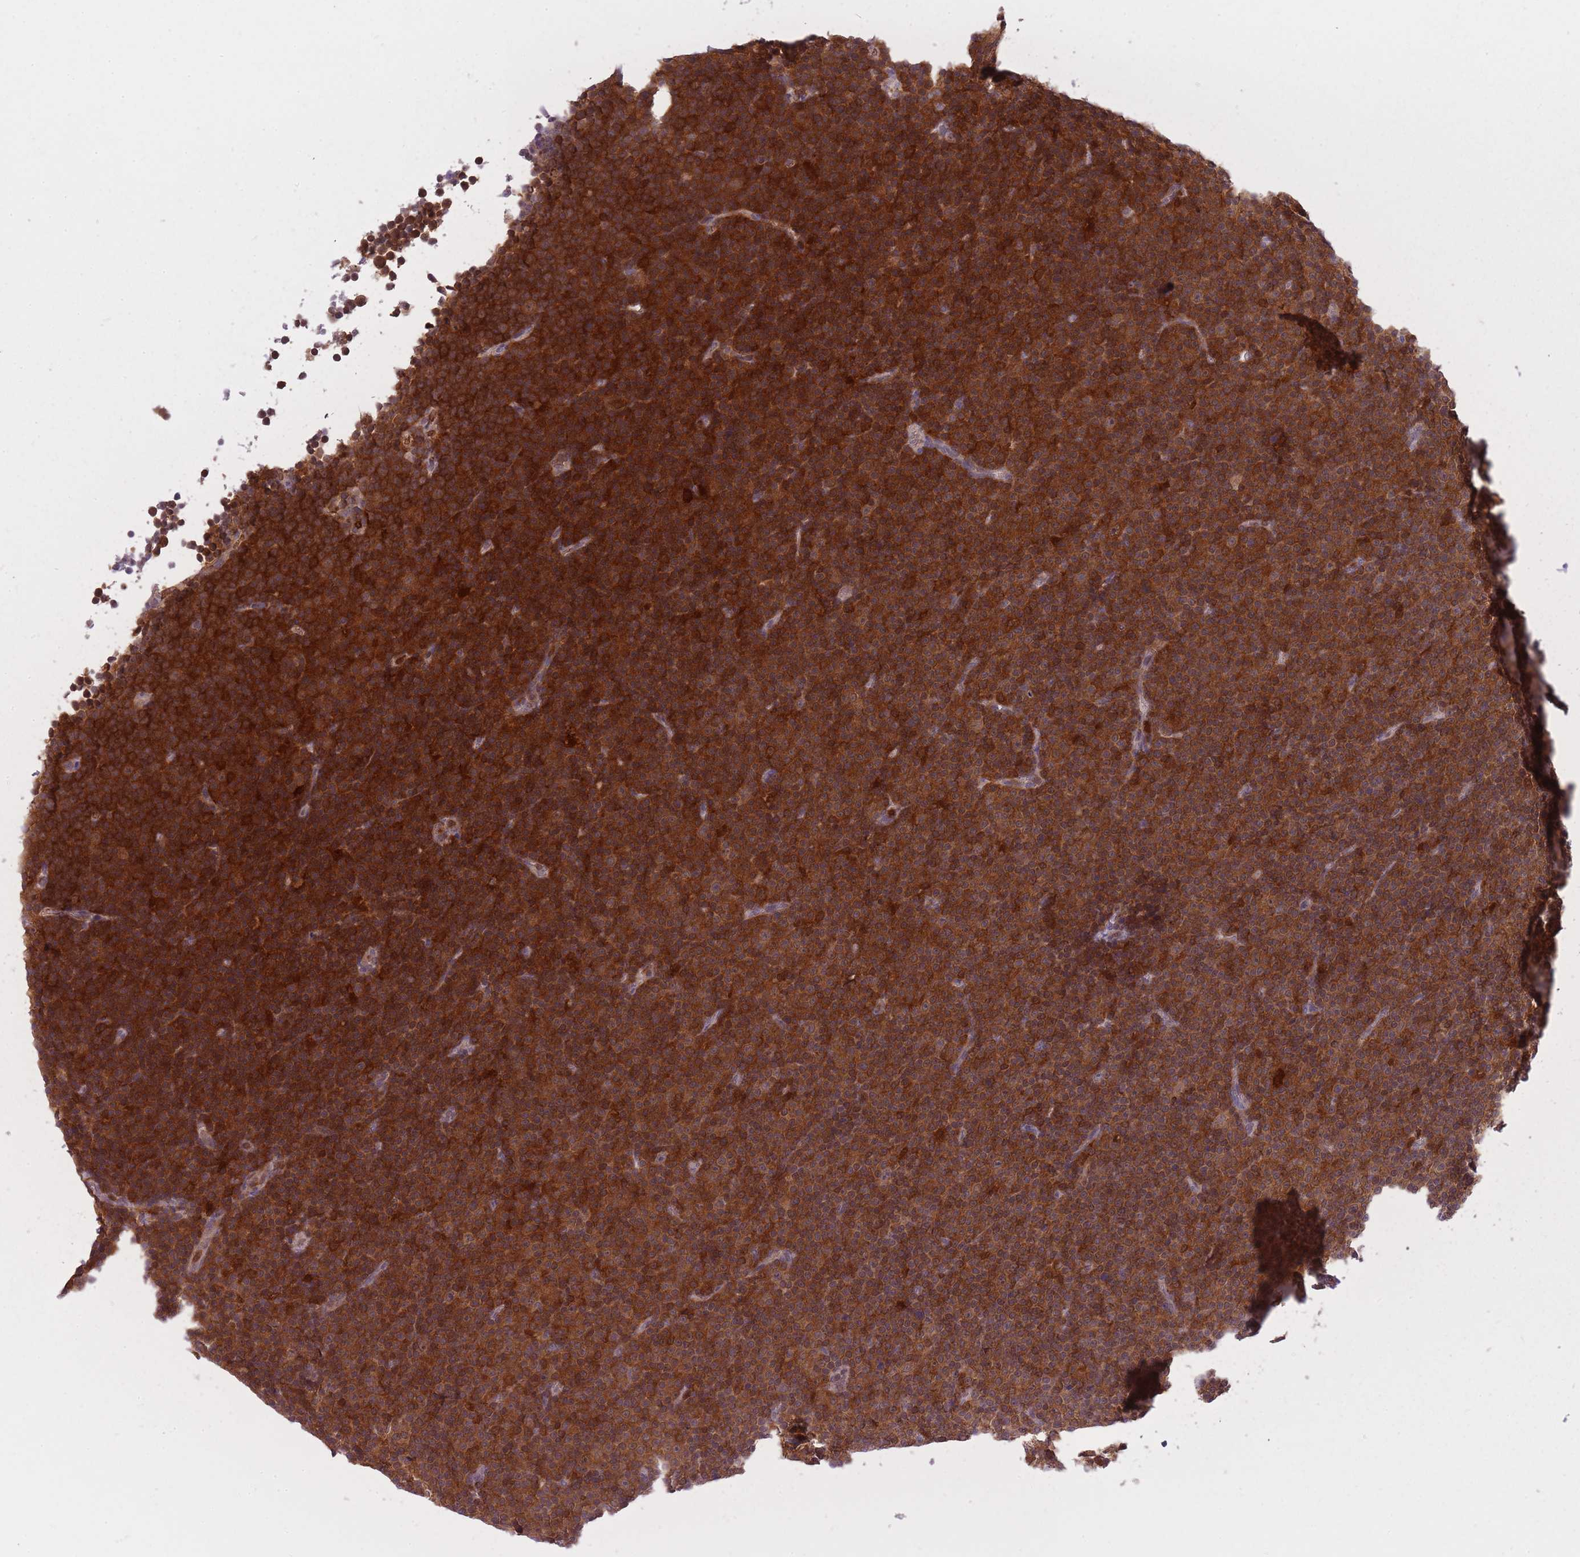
{"staining": {"intensity": "strong", "quantity": ">75%", "location": "cytoplasmic/membranous,nuclear"}, "tissue": "lymphoma", "cell_type": "Tumor cells", "image_type": "cancer", "snomed": [{"axis": "morphology", "description": "Malignant lymphoma, non-Hodgkin's type, Low grade"}, {"axis": "topography", "description": "Lymph node"}], "caption": "The photomicrograph reveals staining of lymphoma, revealing strong cytoplasmic/membranous and nuclear protein positivity (brown color) within tumor cells.", "gene": "CXorf38", "patient": {"sex": "female", "age": 67}}